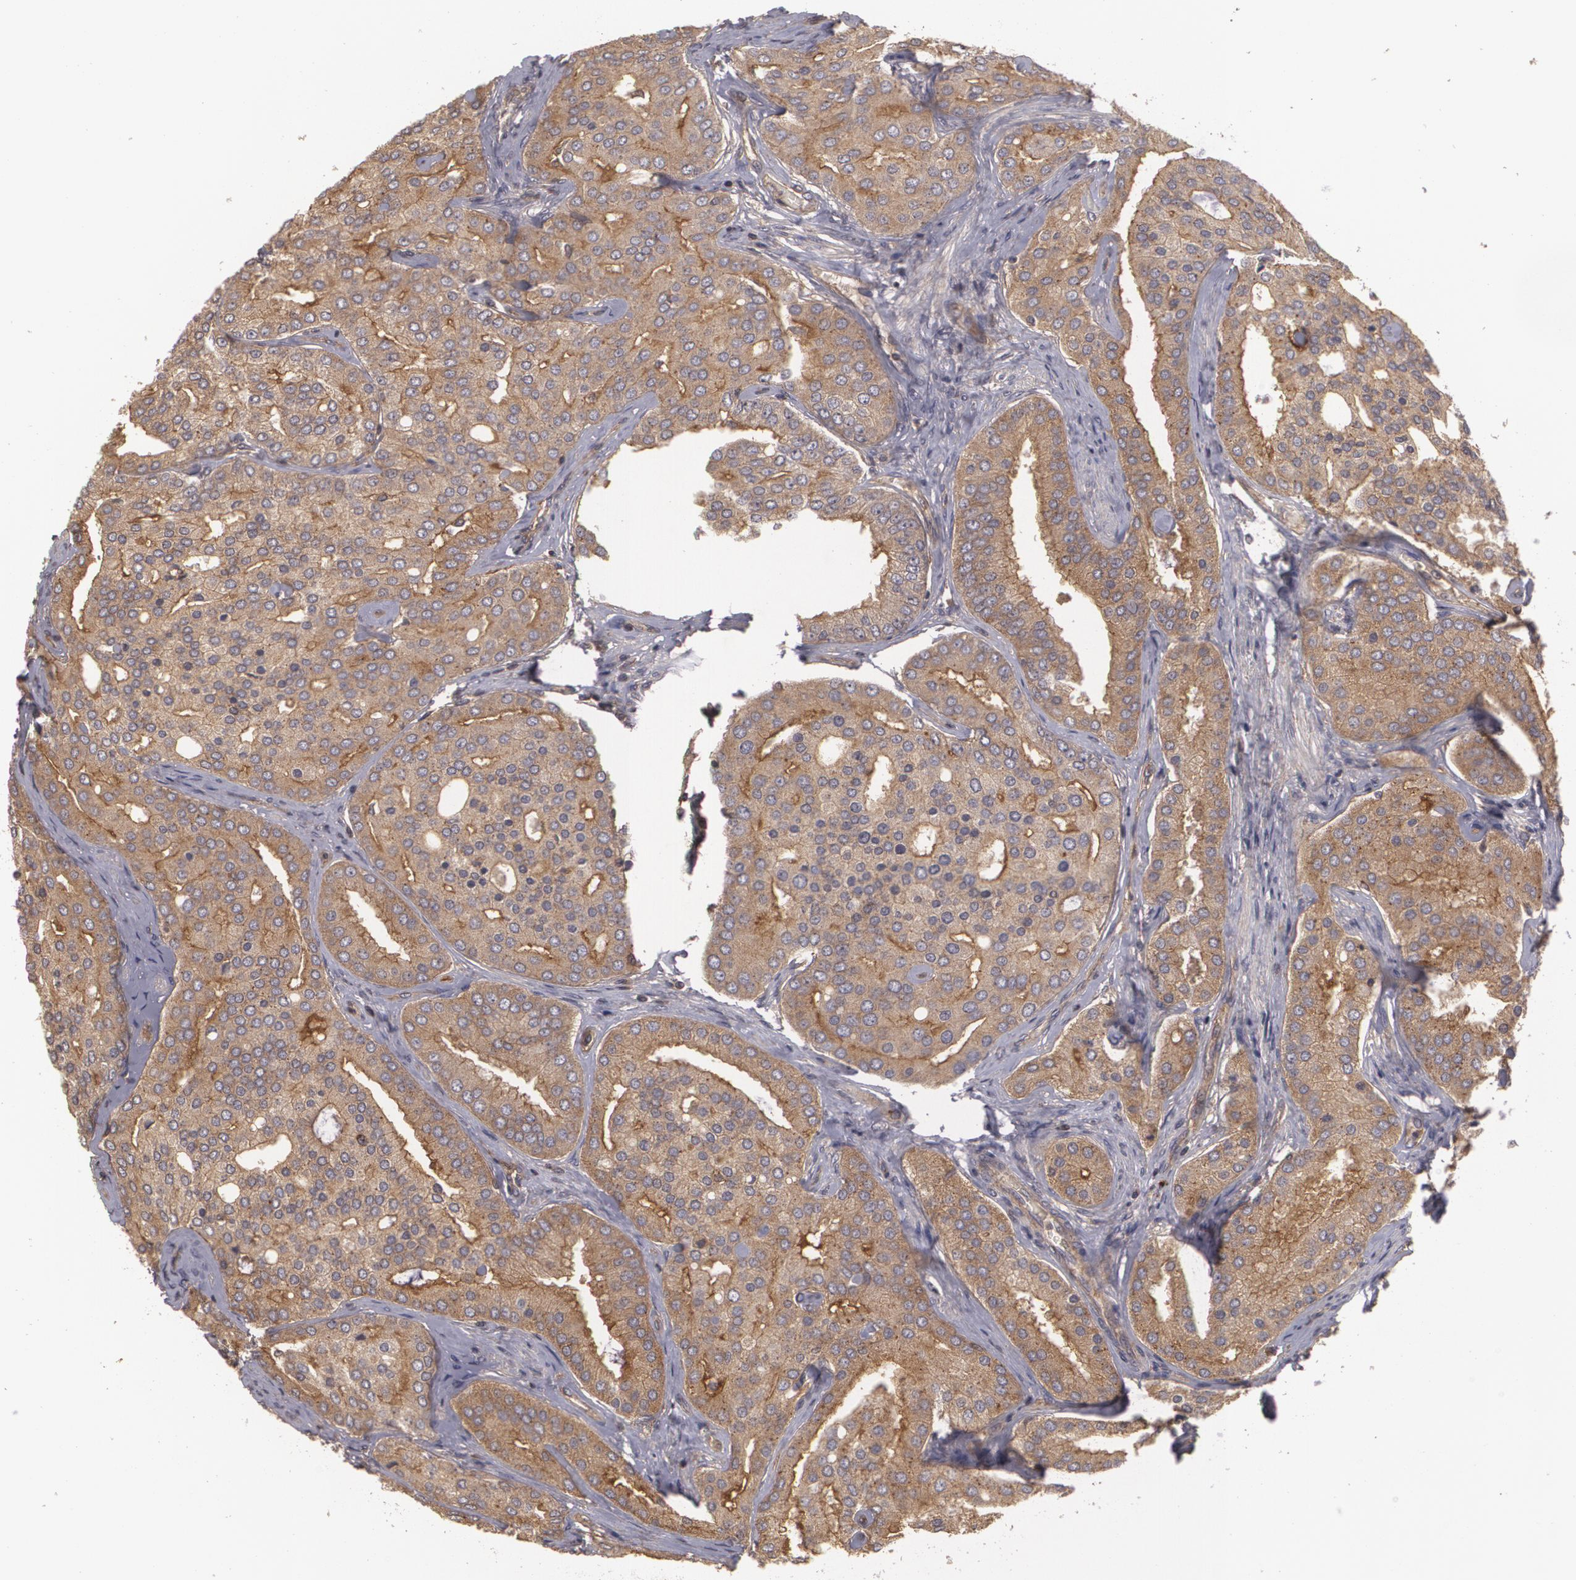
{"staining": {"intensity": "moderate", "quantity": ">75%", "location": "cytoplasmic/membranous"}, "tissue": "prostate cancer", "cell_type": "Tumor cells", "image_type": "cancer", "snomed": [{"axis": "morphology", "description": "Adenocarcinoma, High grade"}, {"axis": "topography", "description": "Prostate"}], "caption": "Human adenocarcinoma (high-grade) (prostate) stained with a protein marker shows moderate staining in tumor cells.", "gene": "HRAS", "patient": {"sex": "male", "age": 64}}